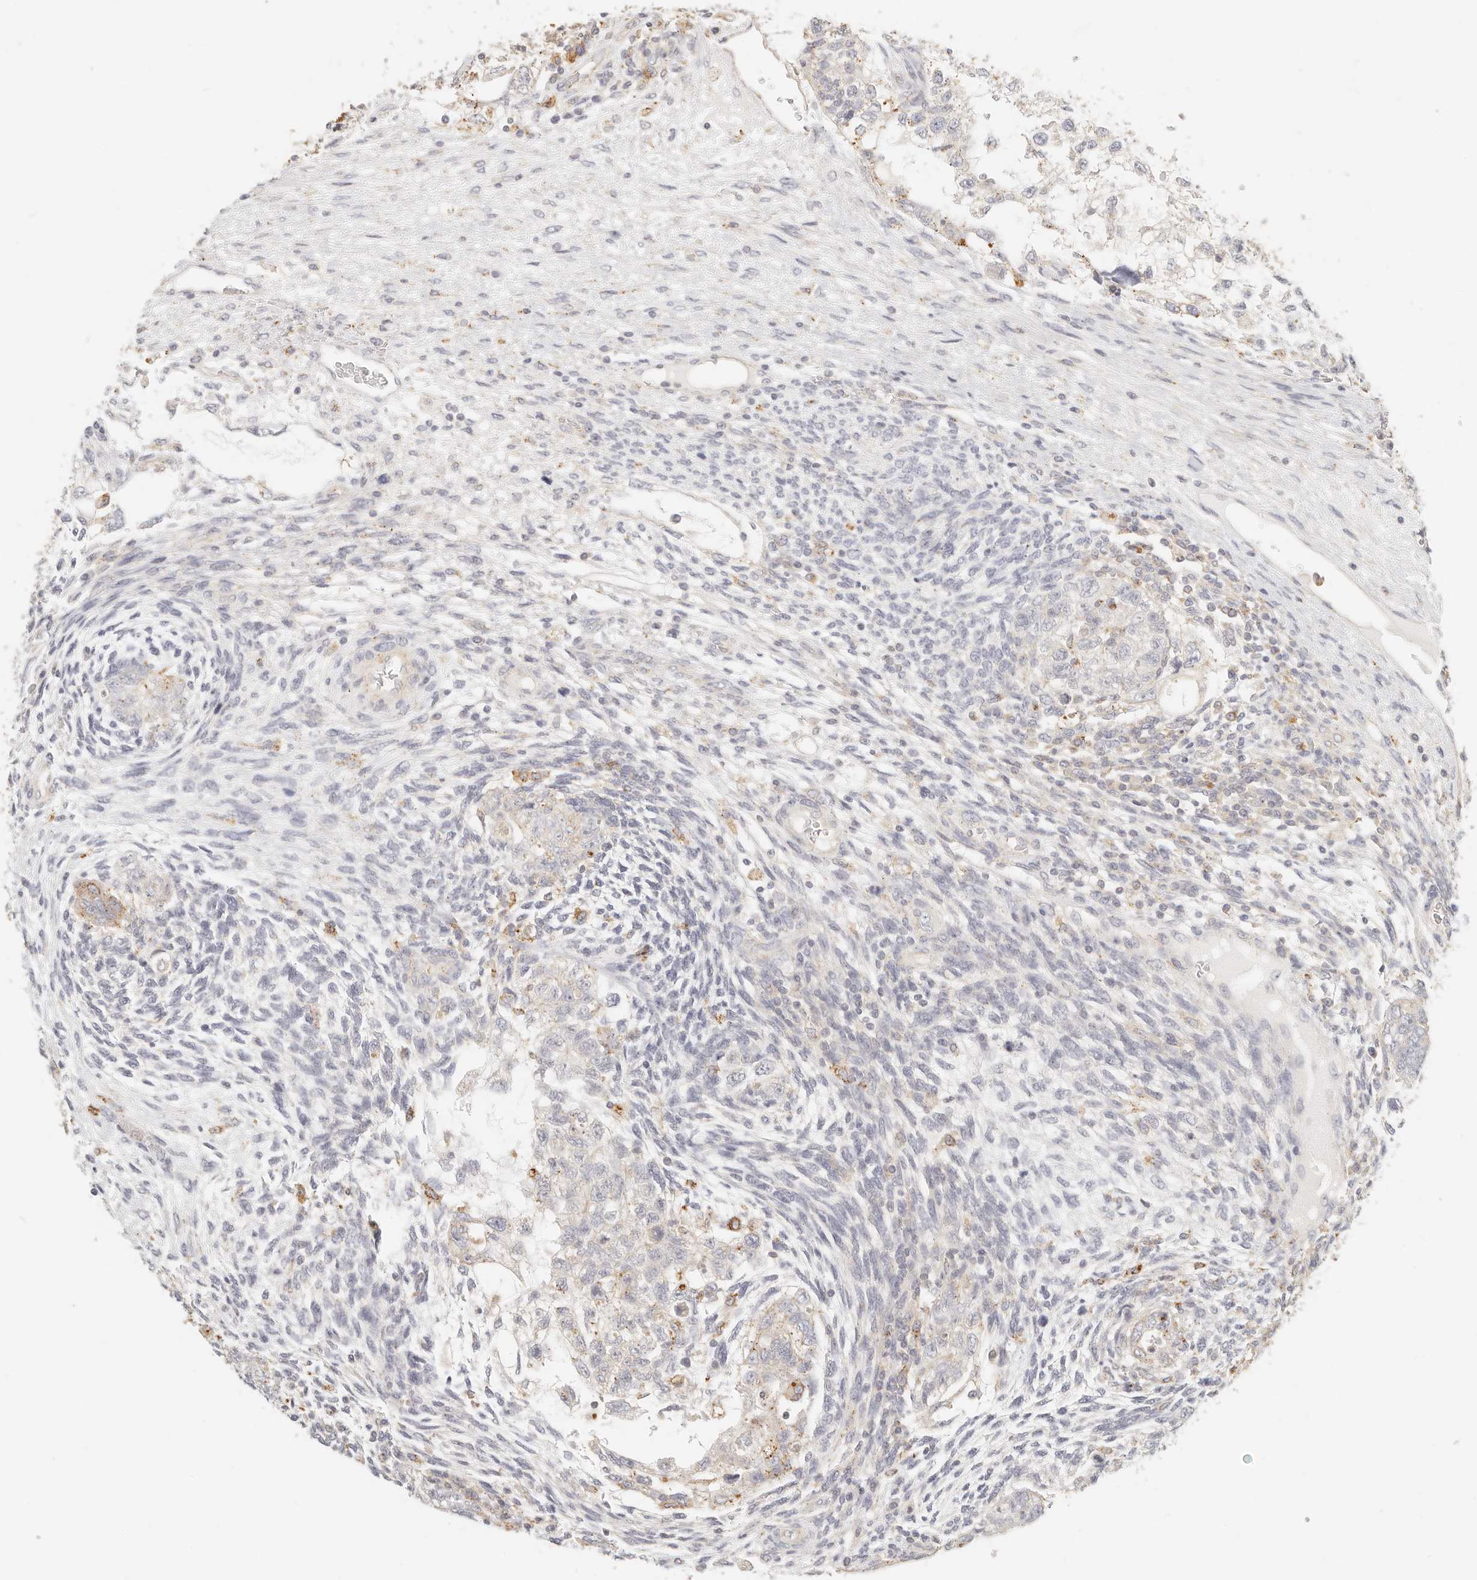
{"staining": {"intensity": "negative", "quantity": "none", "location": "none"}, "tissue": "testis cancer", "cell_type": "Tumor cells", "image_type": "cancer", "snomed": [{"axis": "morphology", "description": "Carcinoma, Embryonal, NOS"}, {"axis": "topography", "description": "Testis"}], "caption": "A photomicrograph of human testis cancer is negative for staining in tumor cells.", "gene": "CNMD", "patient": {"sex": "male", "age": 37}}